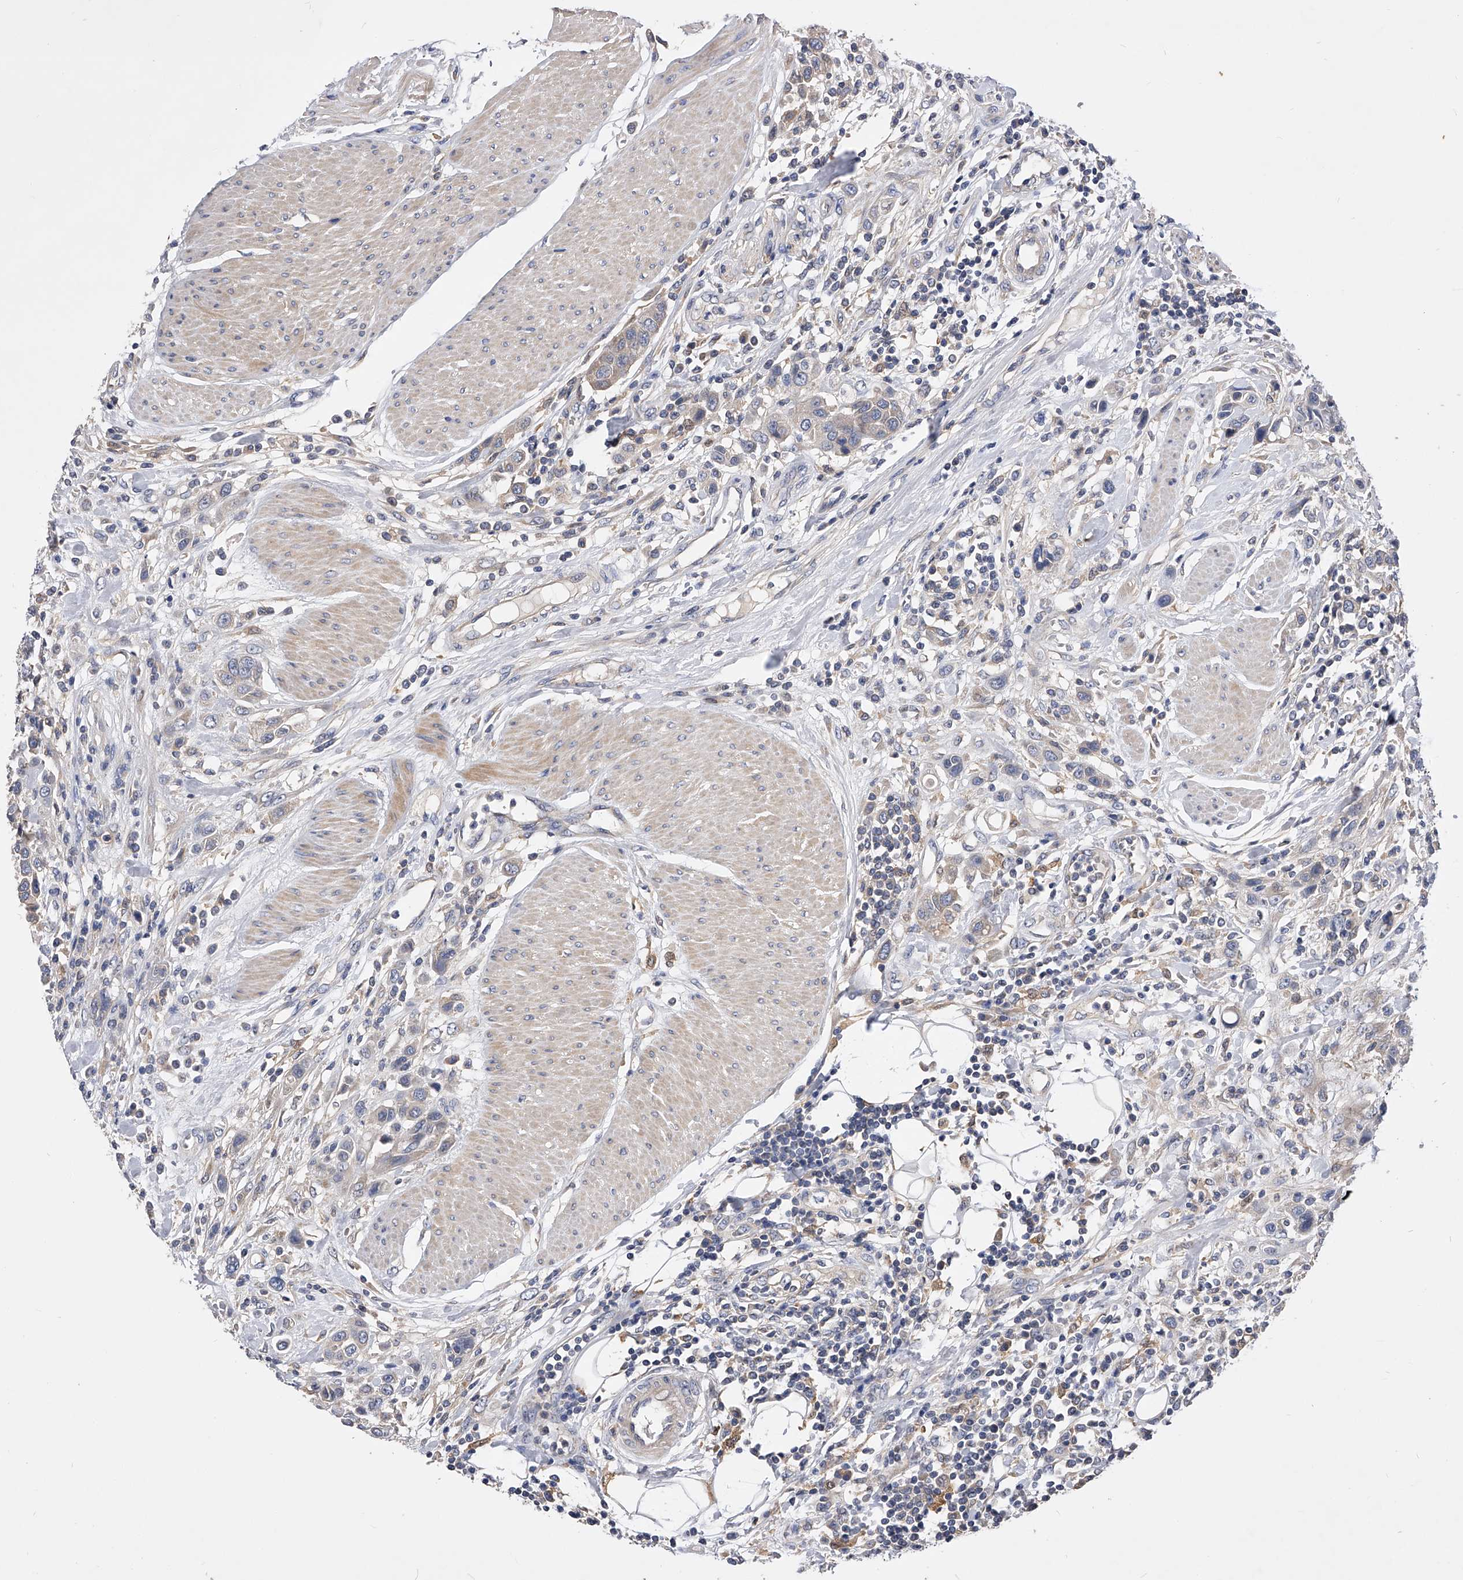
{"staining": {"intensity": "weak", "quantity": "<25%", "location": "cytoplasmic/membranous"}, "tissue": "urothelial cancer", "cell_type": "Tumor cells", "image_type": "cancer", "snomed": [{"axis": "morphology", "description": "Urothelial carcinoma, High grade"}, {"axis": "topography", "description": "Urinary bladder"}], "caption": "Tumor cells are negative for protein expression in human urothelial cancer.", "gene": "ARL4C", "patient": {"sex": "male", "age": 50}}